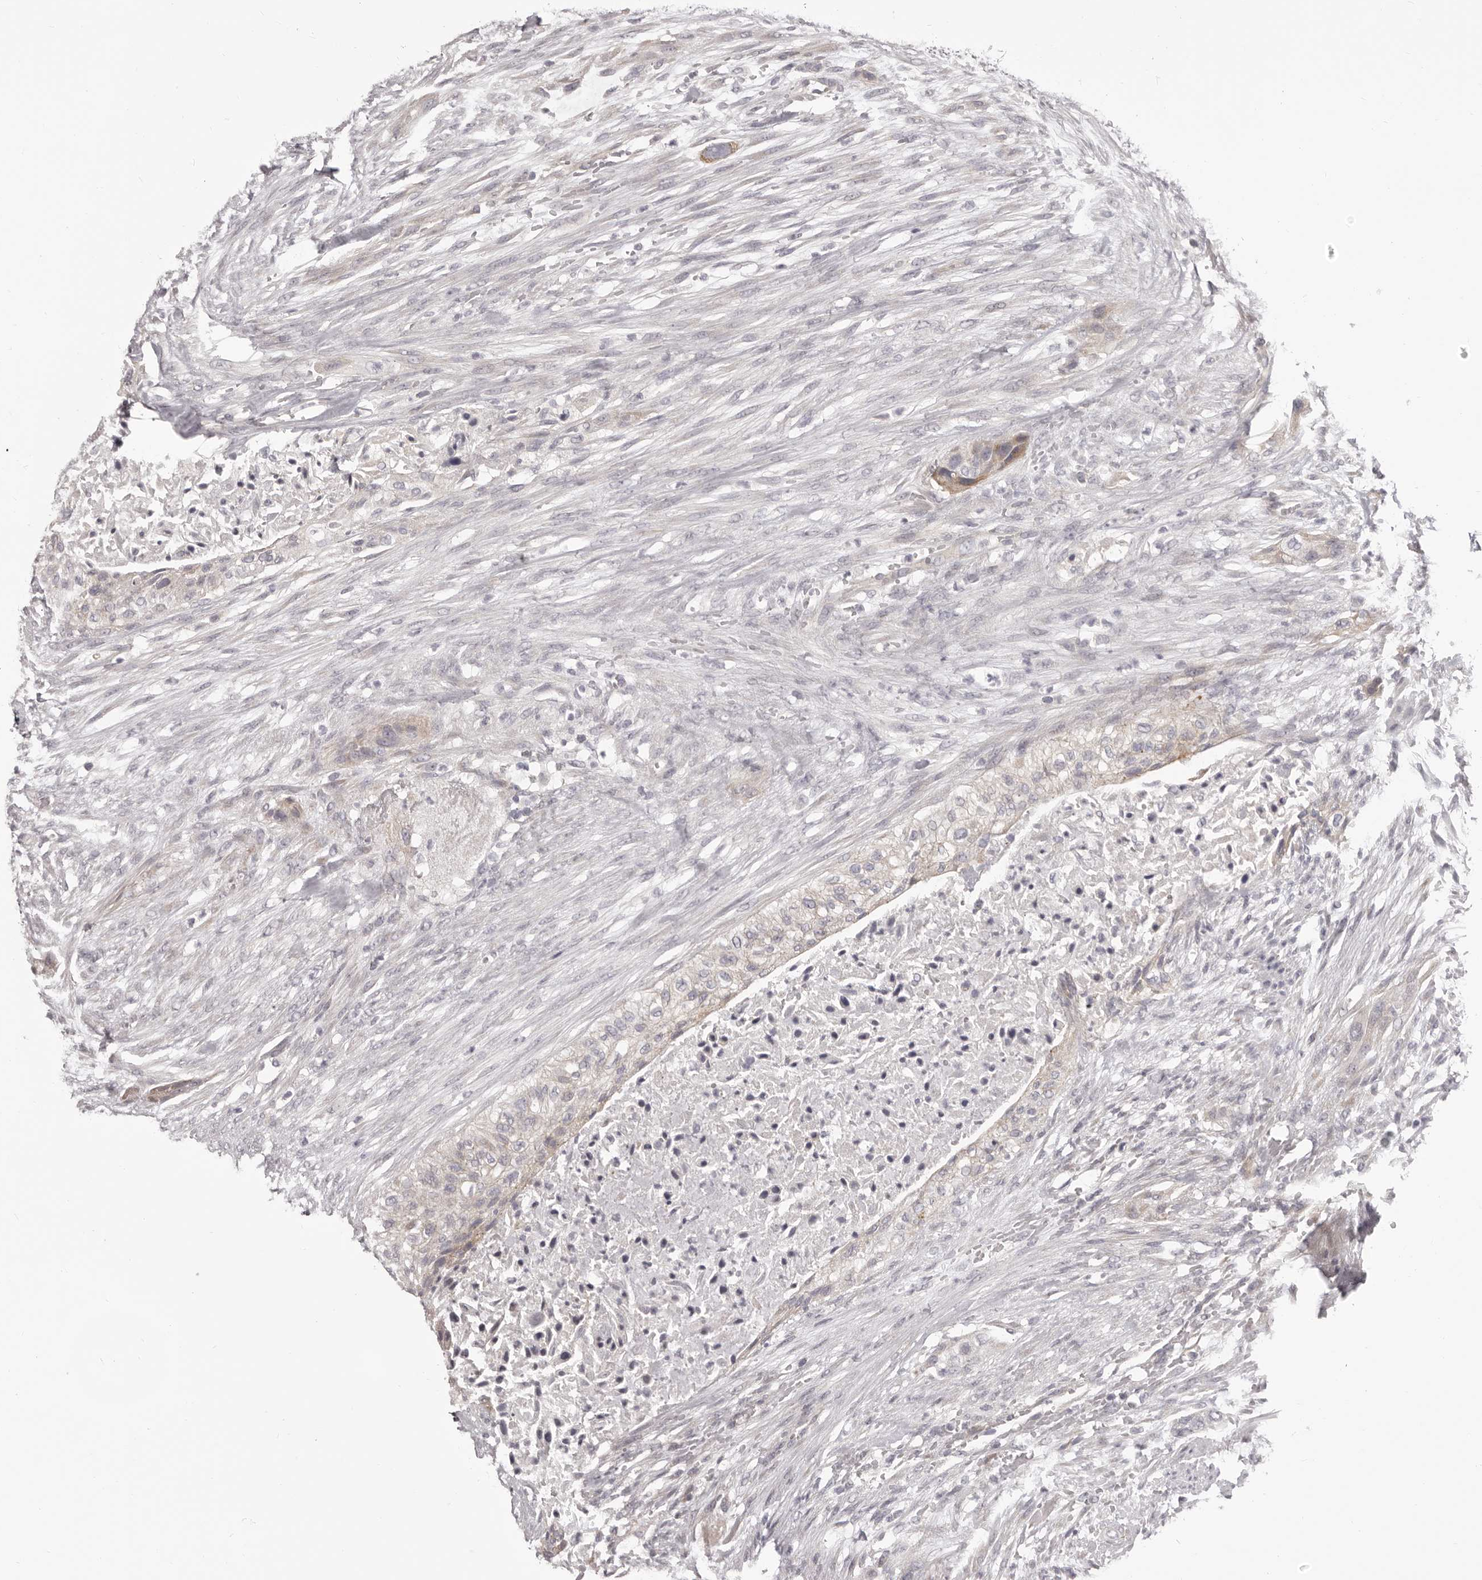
{"staining": {"intensity": "weak", "quantity": "<25%", "location": "cytoplasmic/membranous"}, "tissue": "urothelial cancer", "cell_type": "Tumor cells", "image_type": "cancer", "snomed": [{"axis": "morphology", "description": "Urothelial carcinoma, High grade"}, {"axis": "topography", "description": "Urinary bladder"}], "caption": "This is a image of immunohistochemistry (IHC) staining of urothelial cancer, which shows no staining in tumor cells. The staining was performed using DAB to visualize the protein expression in brown, while the nuclei were stained in blue with hematoxylin (Magnification: 20x).", "gene": "OTUD3", "patient": {"sex": "male", "age": 35}}